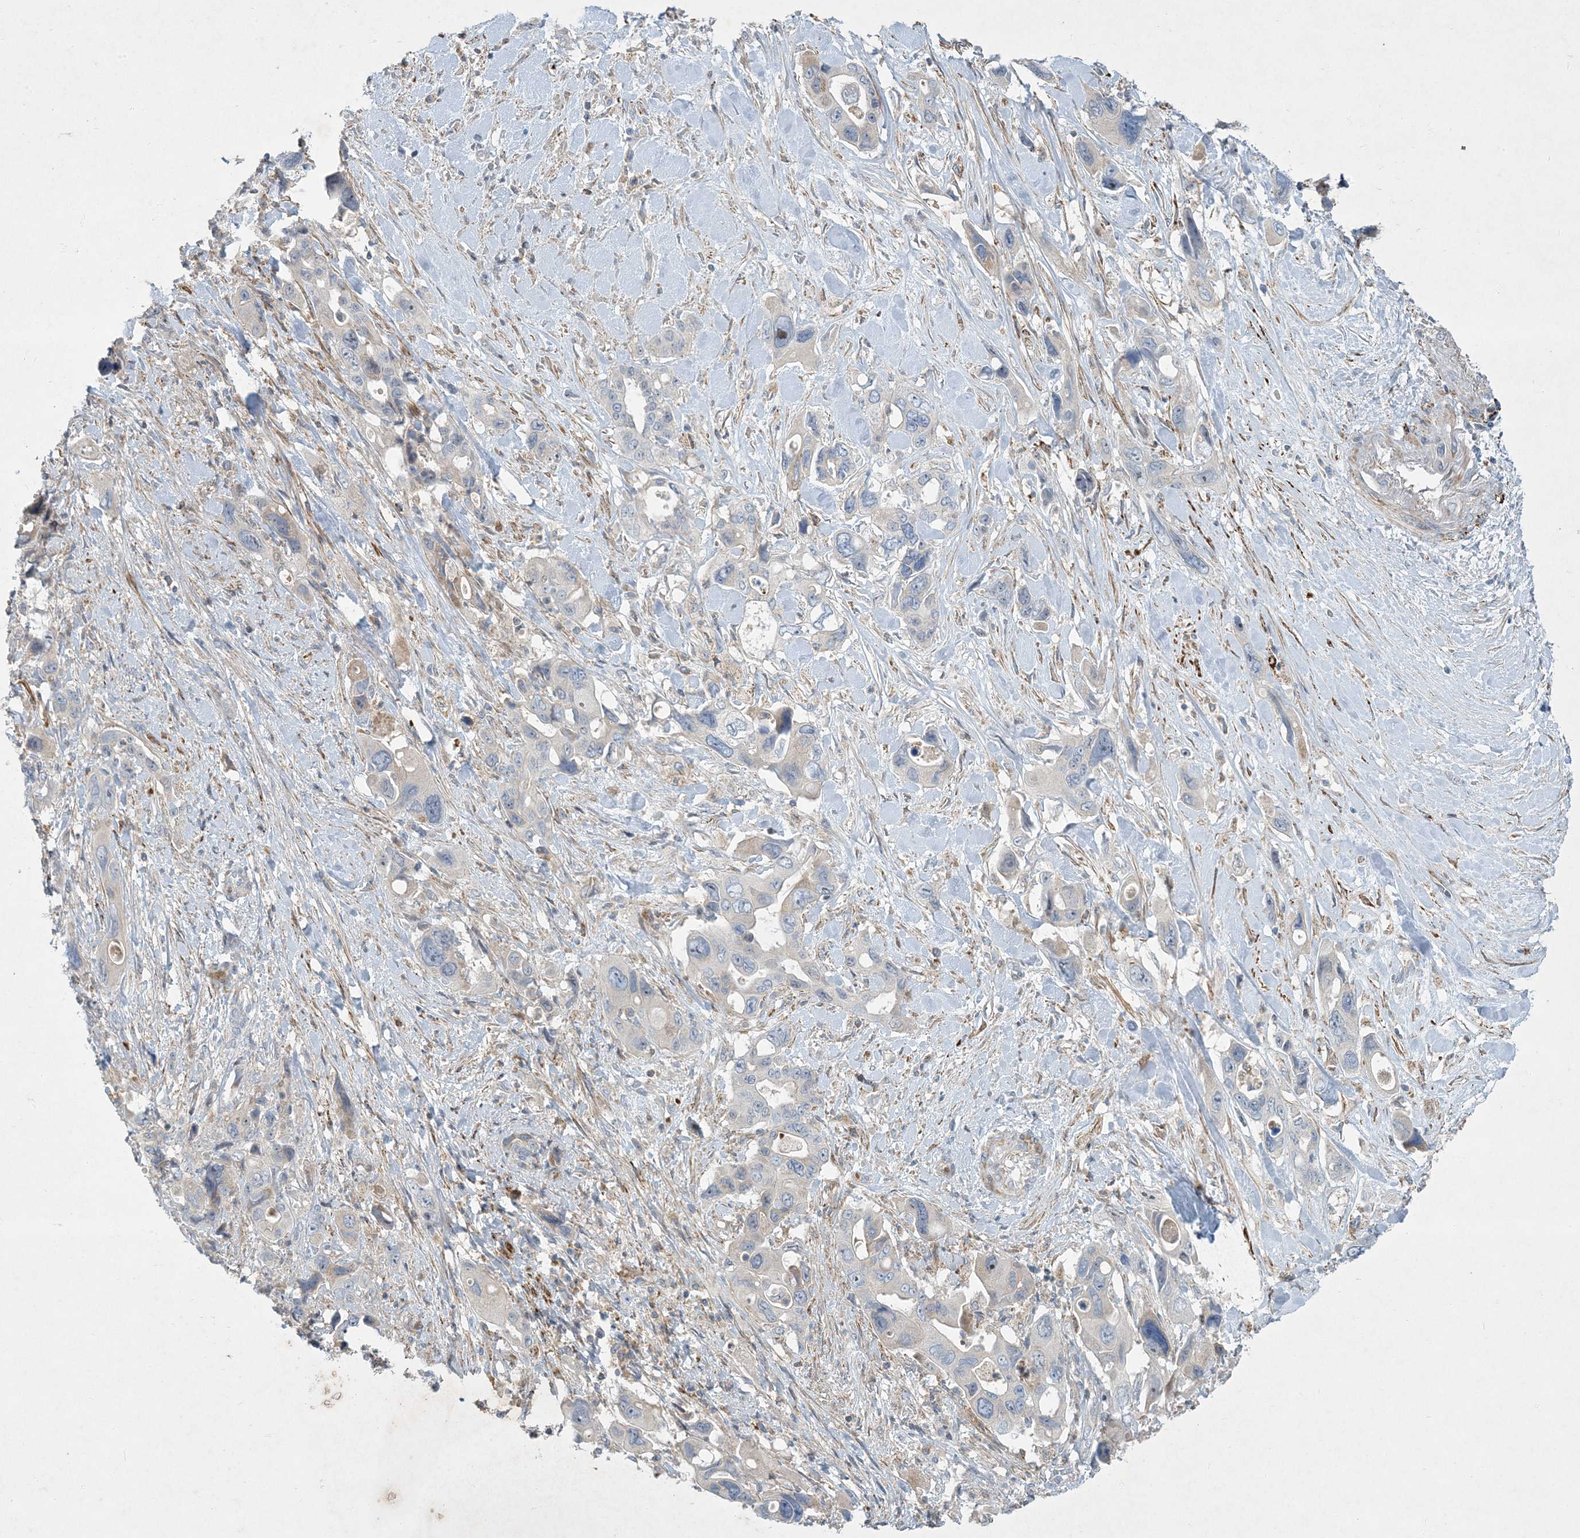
{"staining": {"intensity": "negative", "quantity": "none", "location": "none"}, "tissue": "pancreatic cancer", "cell_type": "Tumor cells", "image_type": "cancer", "snomed": [{"axis": "morphology", "description": "Adenocarcinoma, NOS"}, {"axis": "topography", "description": "Pancreas"}], "caption": "IHC micrograph of neoplastic tissue: human adenocarcinoma (pancreatic) stained with DAB shows no significant protein expression in tumor cells.", "gene": "LTN1", "patient": {"sex": "male", "age": 46}}